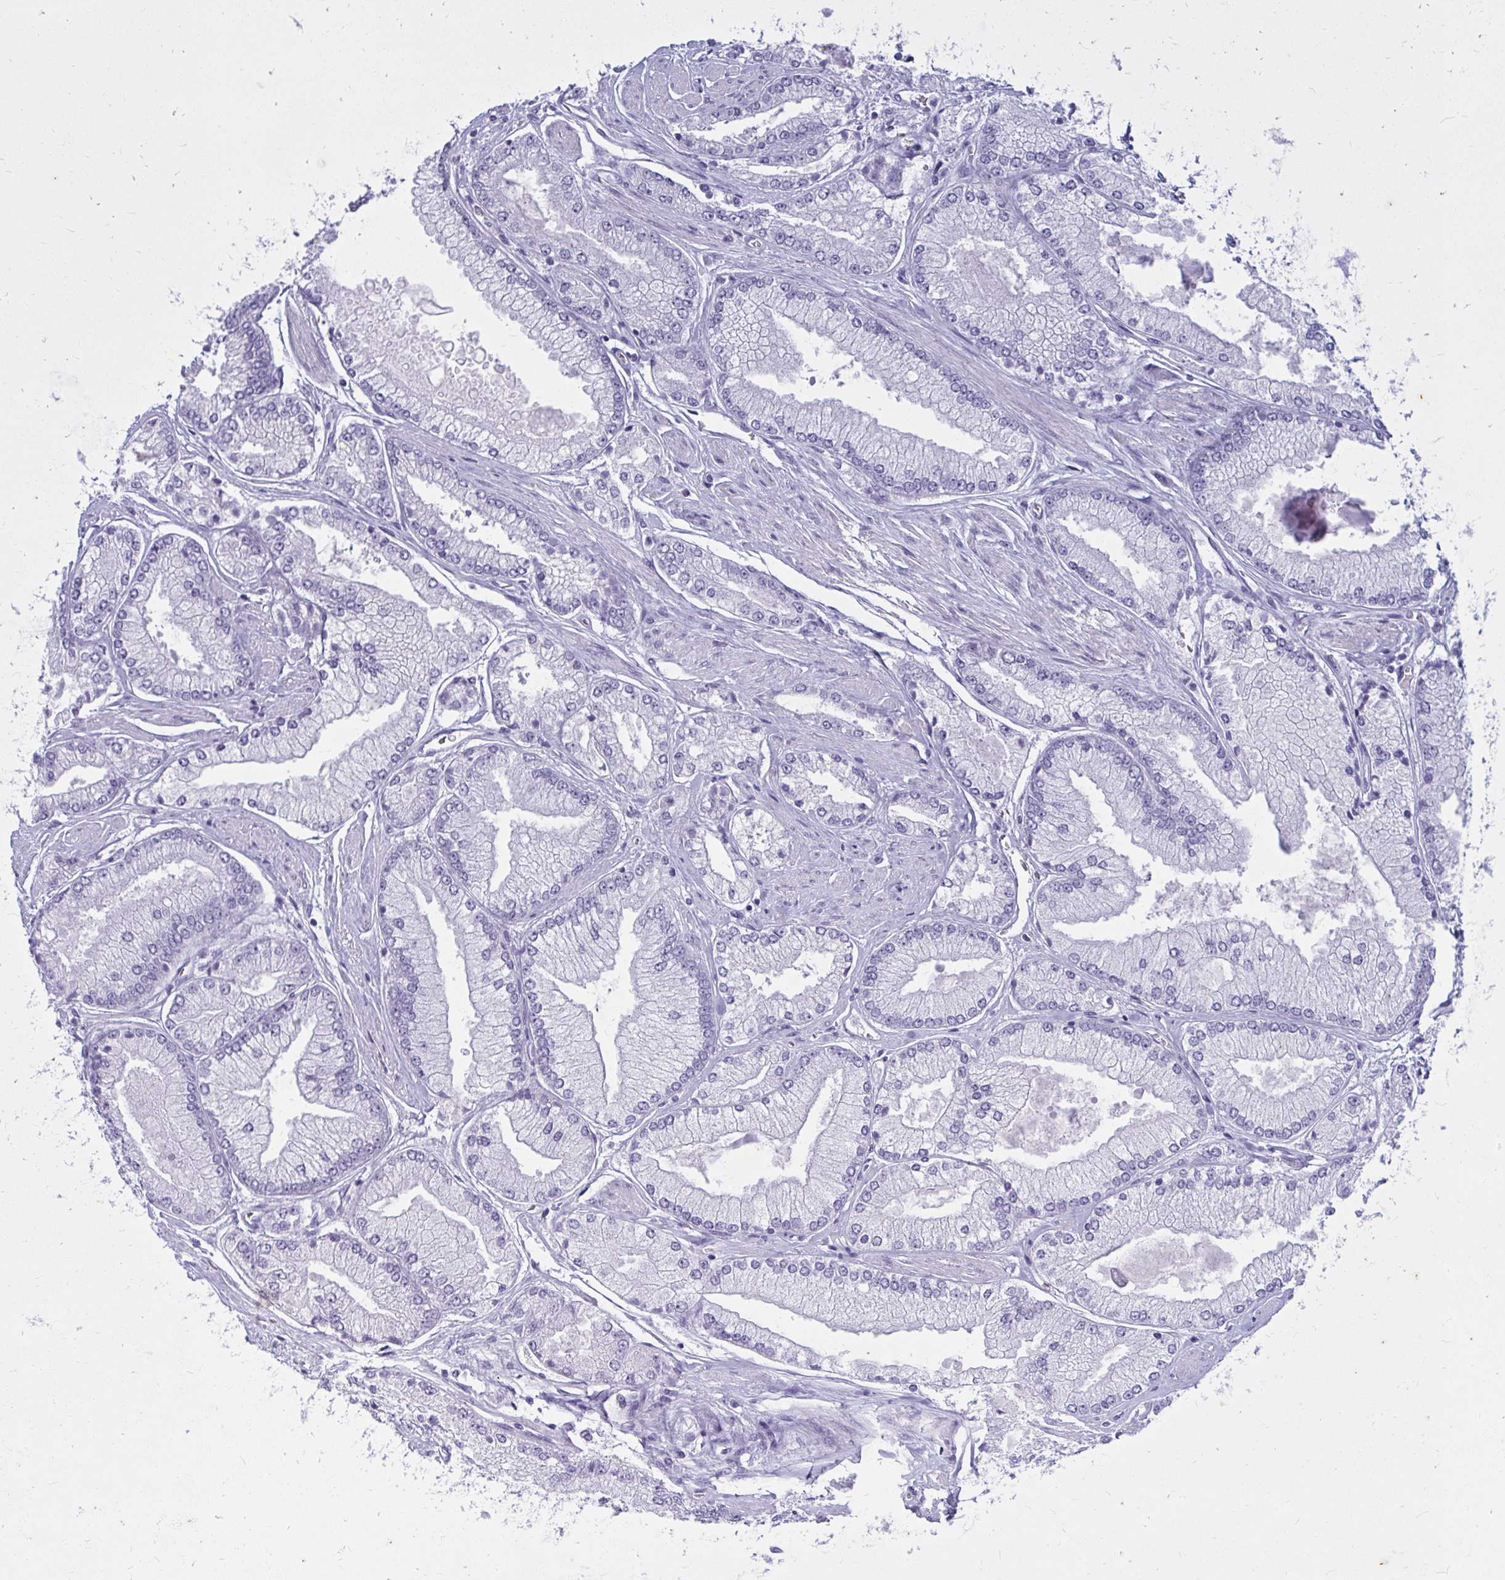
{"staining": {"intensity": "negative", "quantity": "none", "location": "none"}, "tissue": "prostate cancer", "cell_type": "Tumor cells", "image_type": "cancer", "snomed": [{"axis": "morphology", "description": "Adenocarcinoma, Low grade"}, {"axis": "topography", "description": "Prostate"}], "caption": "Micrograph shows no protein expression in tumor cells of prostate cancer (adenocarcinoma (low-grade)) tissue.", "gene": "NANOGNB", "patient": {"sex": "male", "age": 67}}